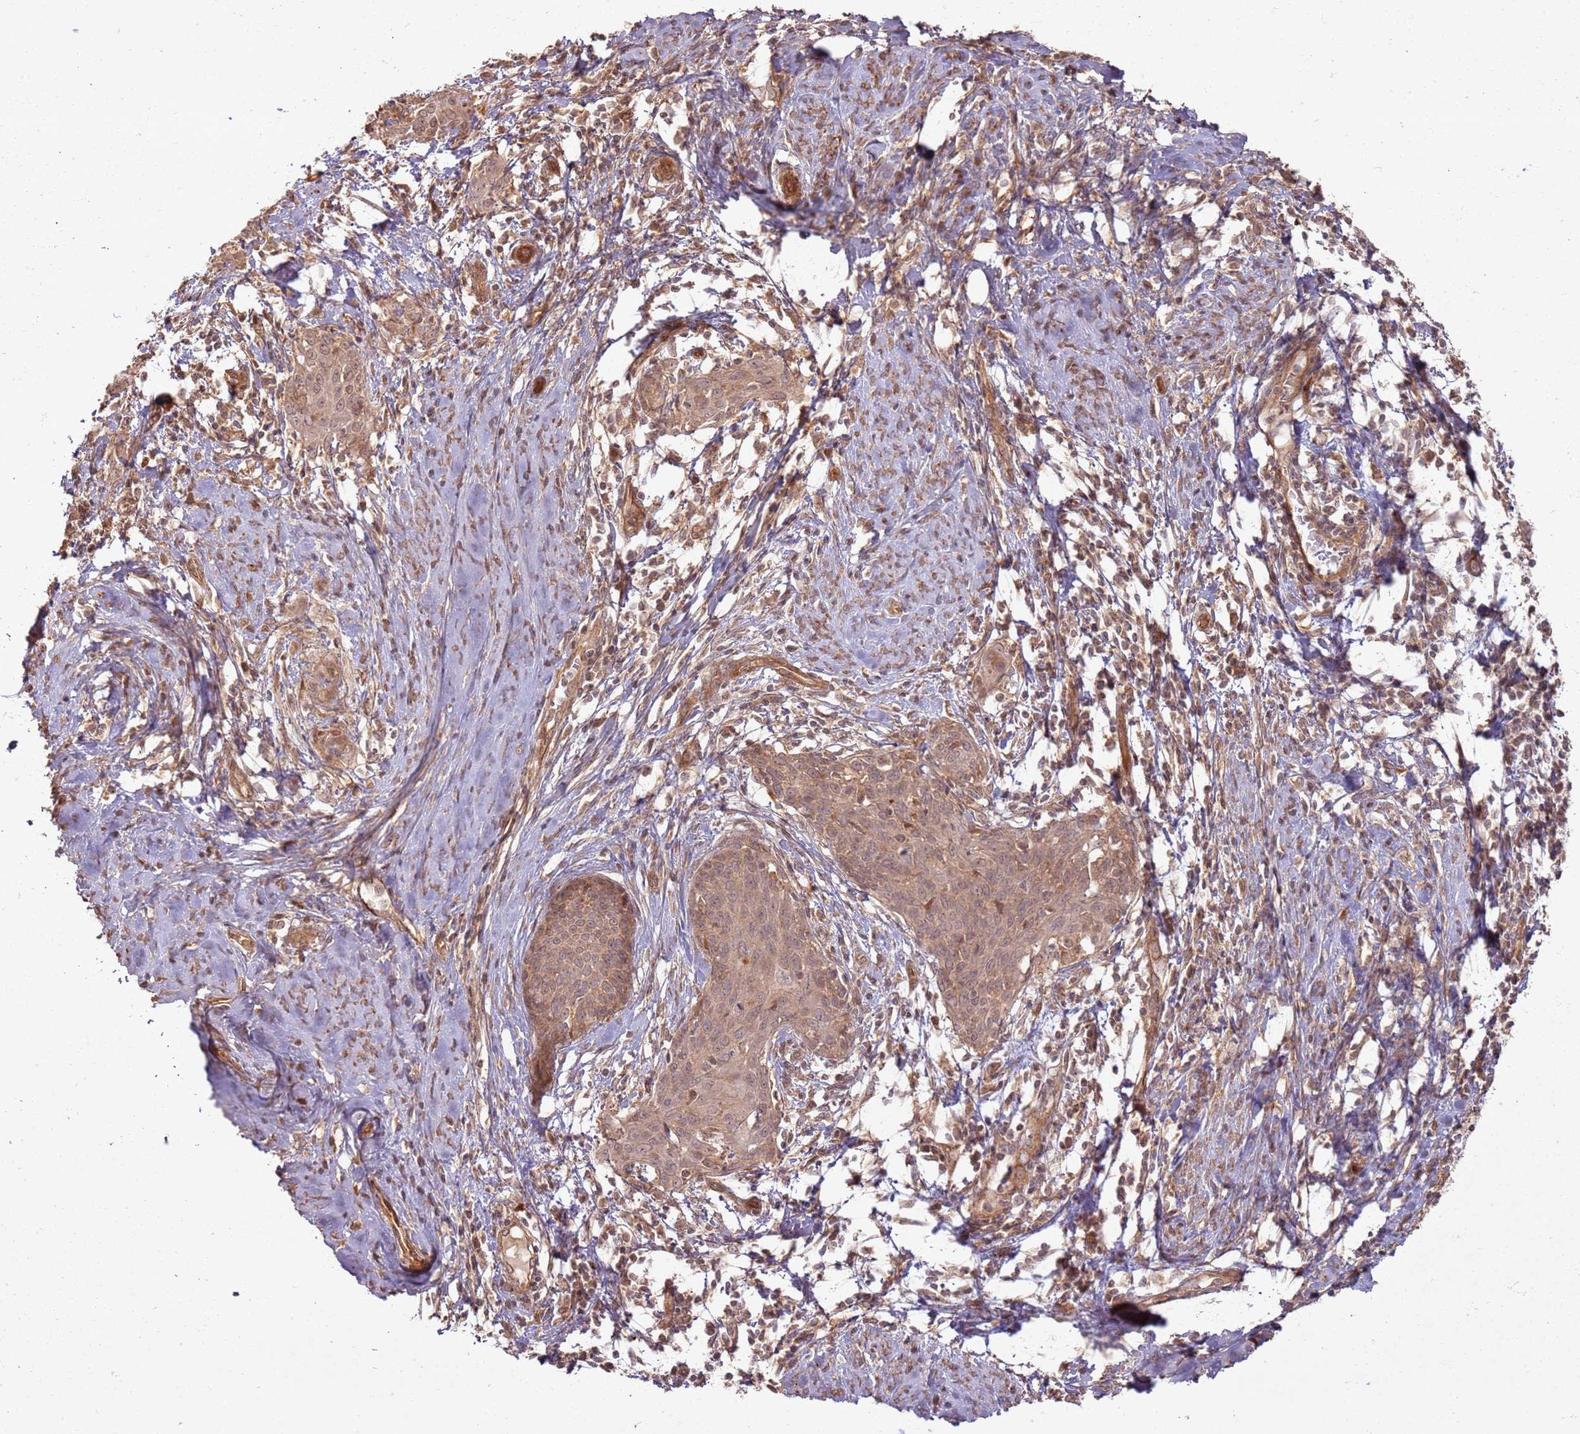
{"staining": {"intensity": "moderate", "quantity": ">75%", "location": "cytoplasmic/membranous,nuclear"}, "tissue": "cervical cancer", "cell_type": "Tumor cells", "image_type": "cancer", "snomed": [{"axis": "morphology", "description": "Squamous cell carcinoma, NOS"}, {"axis": "topography", "description": "Cervix"}], "caption": "Squamous cell carcinoma (cervical) stained with immunohistochemistry (IHC) reveals moderate cytoplasmic/membranous and nuclear expression in about >75% of tumor cells.", "gene": "ZNF623", "patient": {"sex": "female", "age": 52}}